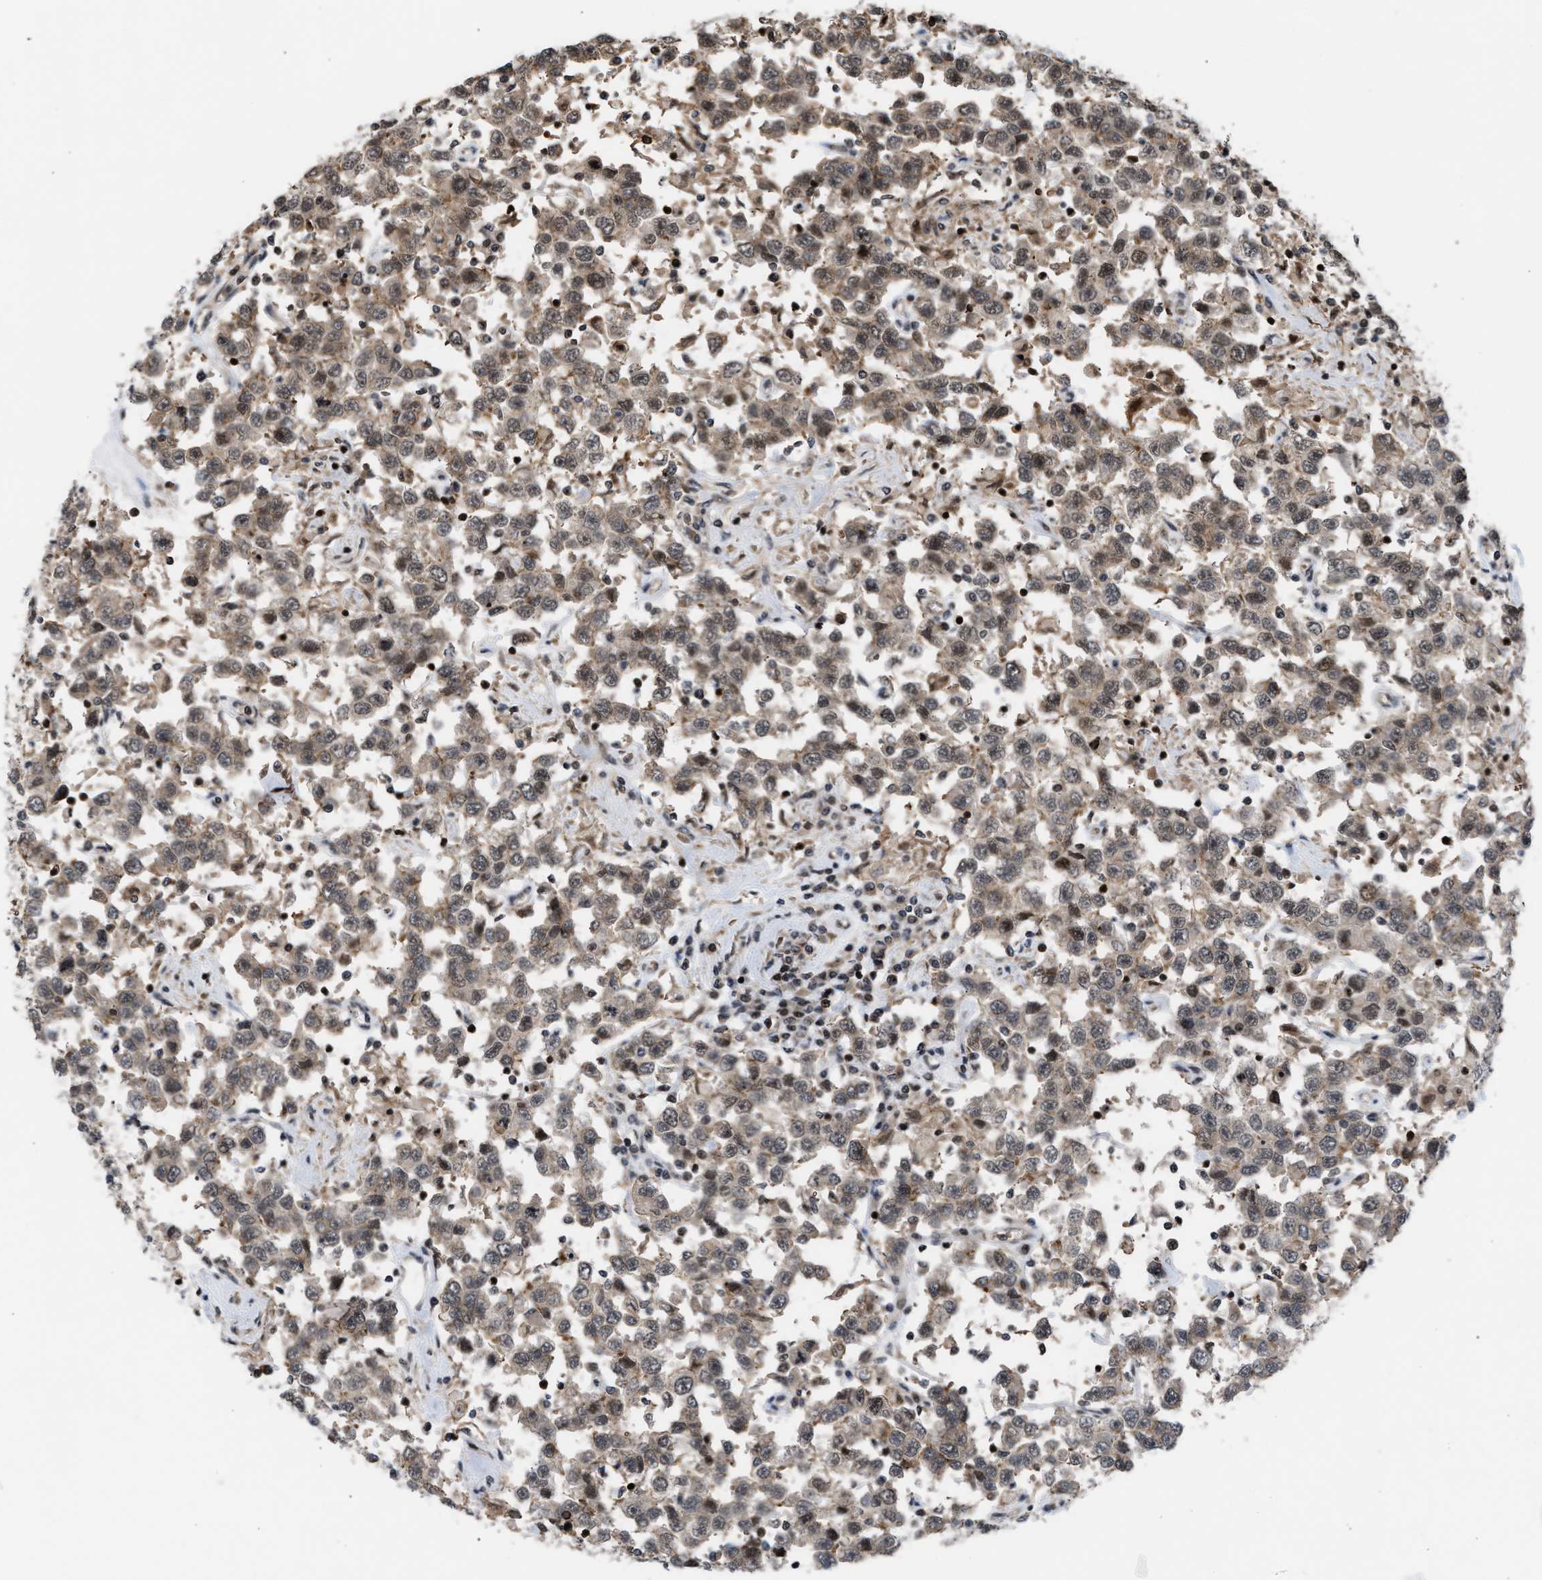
{"staining": {"intensity": "weak", "quantity": ">75%", "location": "cytoplasmic/membranous,nuclear"}, "tissue": "testis cancer", "cell_type": "Tumor cells", "image_type": "cancer", "snomed": [{"axis": "morphology", "description": "Seminoma, NOS"}, {"axis": "topography", "description": "Testis"}], "caption": "Protein analysis of testis cancer (seminoma) tissue reveals weak cytoplasmic/membranous and nuclear staining in approximately >75% of tumor cells. The protein of interest is stained brown, and the nuclei are stained in blue (DAB IHC with brightfield microscopy, high magnification).", "gene": "STAU2", "patient": {"sex": "male", "age": 41}}